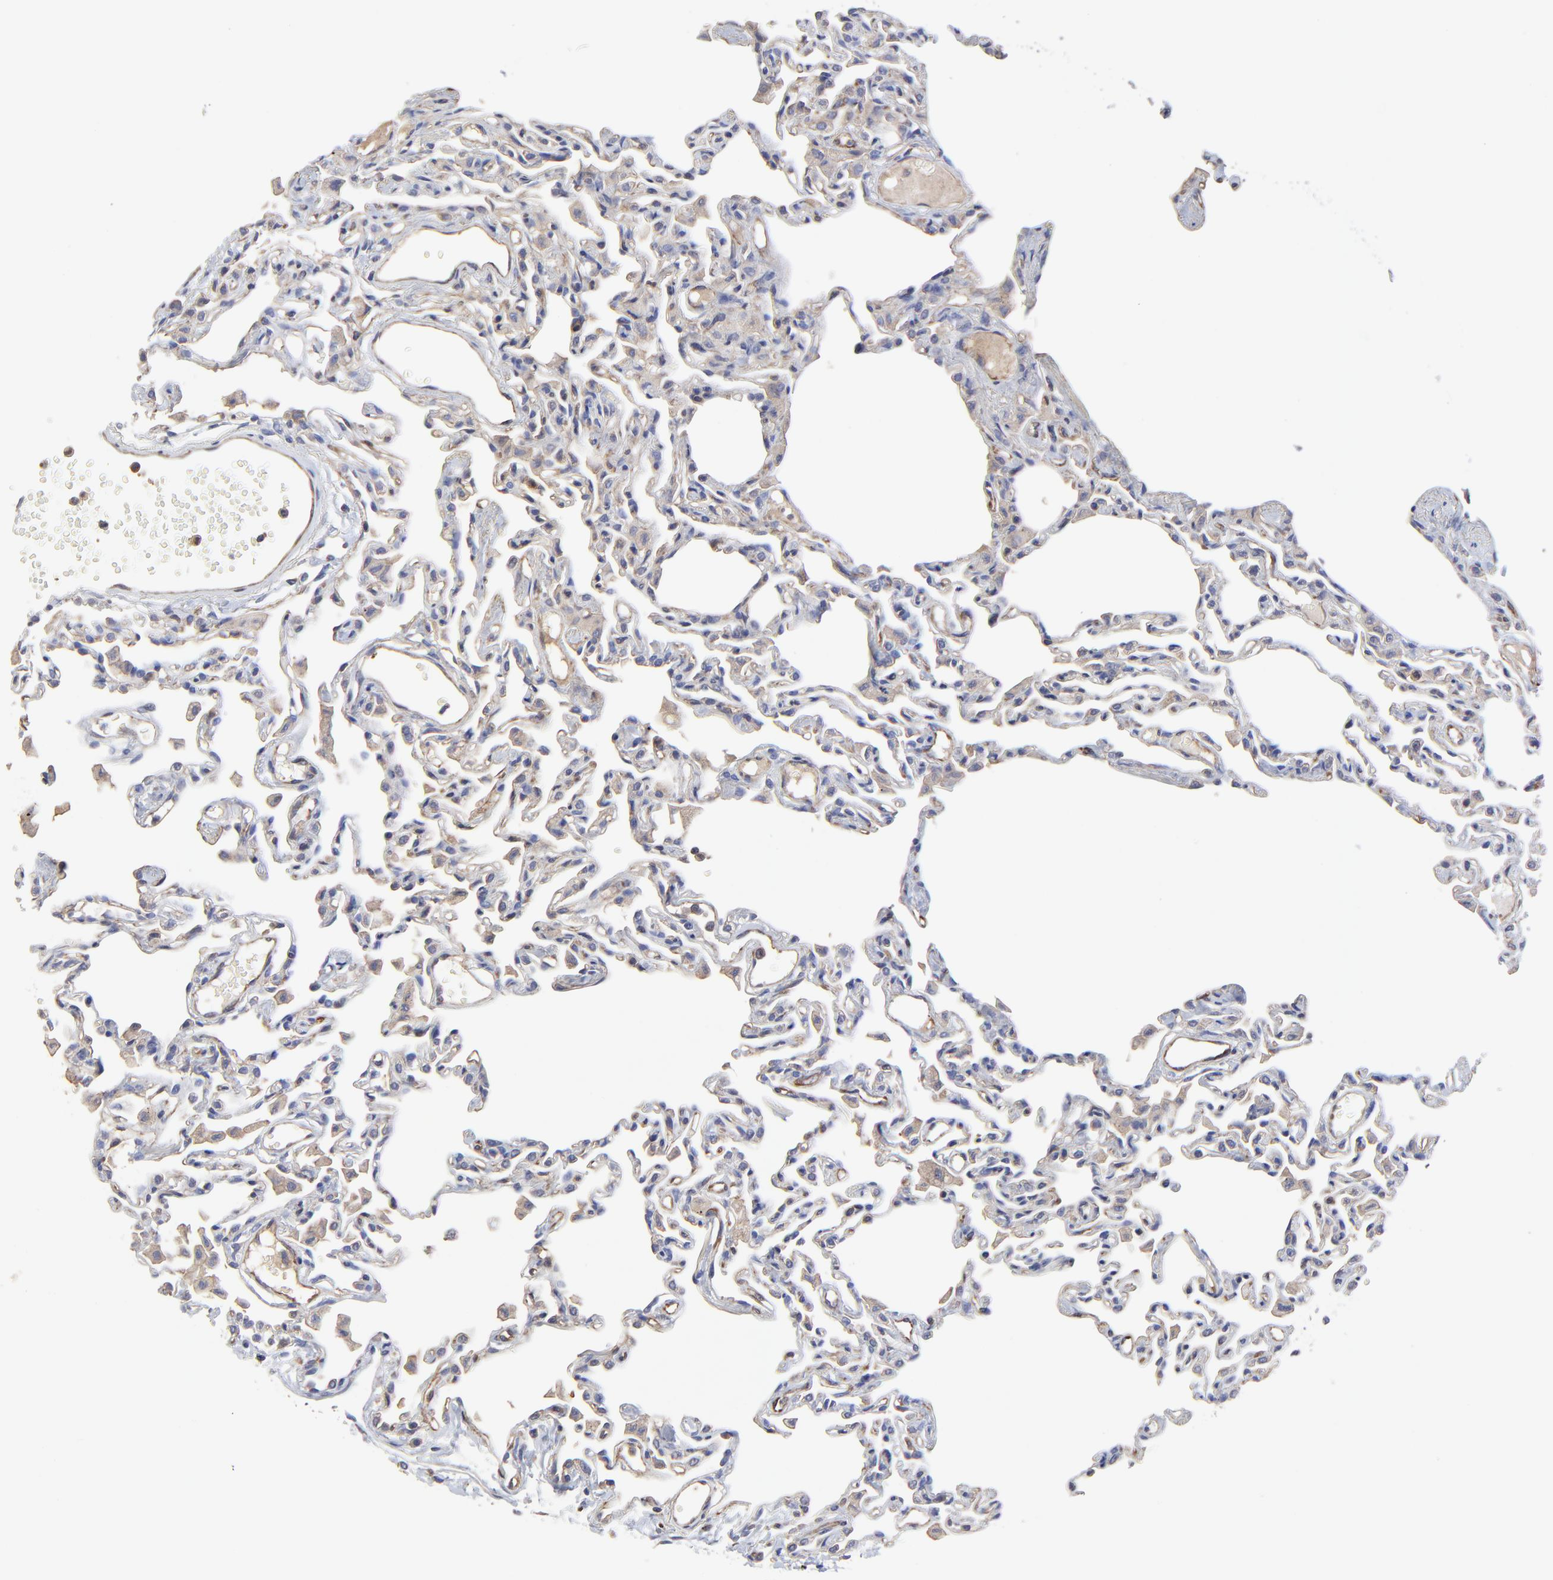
{"staining": {"intensity": "weak", "quantity": "25%-75%", "location": "cytoplasmic/membranous"}, "tissue": "lung", "cell_type": "Alveolar cells", "image_type": "normal", "snomed": [{"axis": "morphology", "description": "Normal tissue, NOS"}, {"axis": "topography", "description": "Lung"}], "caption": "Brown immunohistochemical staining in benign human lung shows weak cytoplasmic/membranous positivity in approximately 25%-75% of alveolar cells.", "gene": "SULF2", "patient": {"sex": "female", "age": 49}}